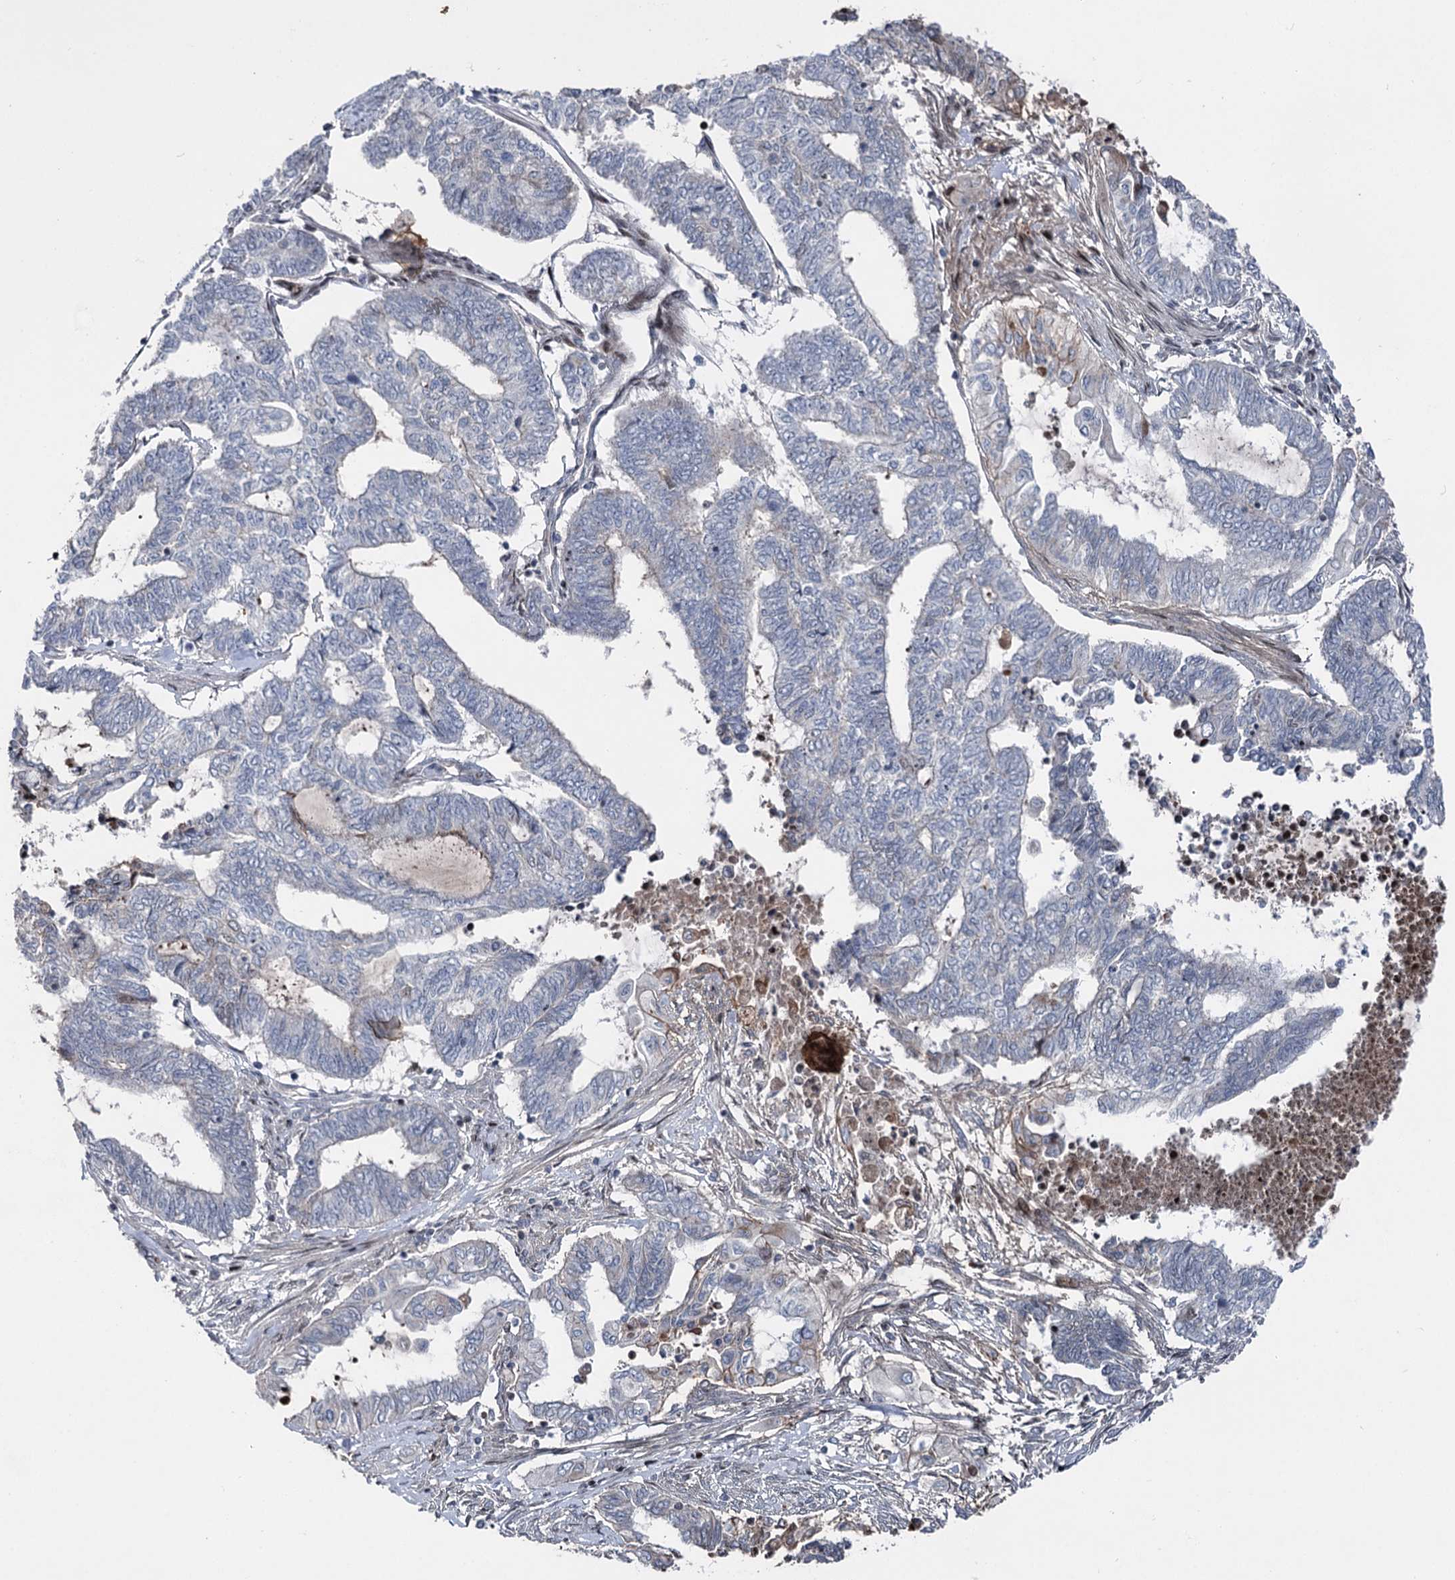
{"staining": {"intensity": "negative", "quantity": "none", "location": "none"}, "tissue": "endometrial cancer", "cell_type": "Tumor cells", "image_type": "cancer", "snomed": [{"axis": "morphology", "description": "Adenocarcinoma, NOS"}, {"axis": "topography", "description": "Uterus"}, {"axis": "topography", "description": "Endometrium"}], "caption": "The histopathology image demonstrates no significant expression in tumor cells of endometrial cancer.", "gene": "ITFG2", "patient": {"sex": "female", "age": 70}}